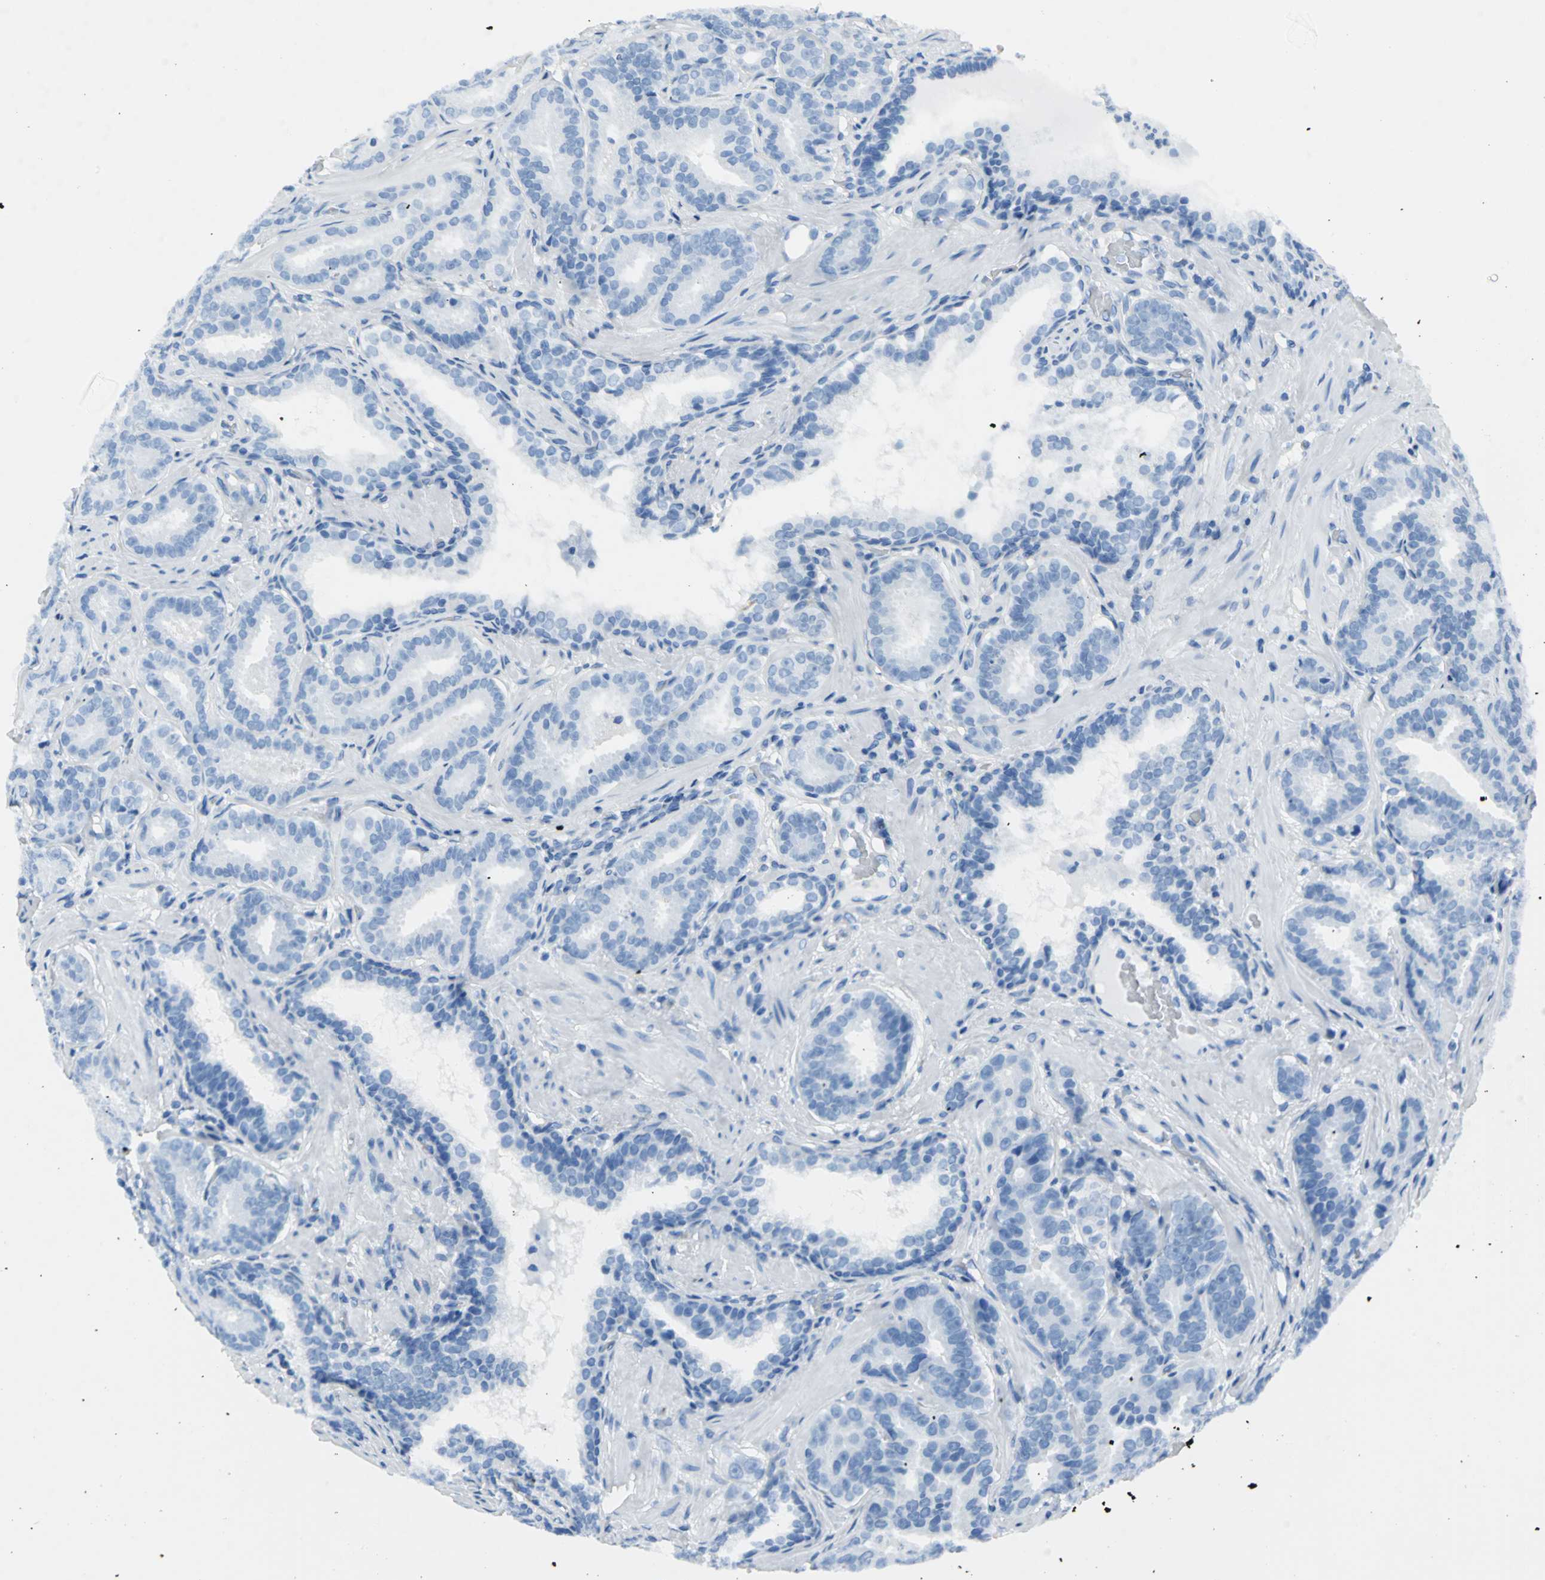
{"staining": {"intensity": "negative", "quantity": "none", "location": "none"}, "tissue": "prostate cancer", "cell_type": "Tumor cells", "image_type": "cancer", "snomed": [{"axis": "morphology", "description": "Adenocarcinoma, Low grade"}, {"axis": "topography", "description": "Prostate"}], "caption": "Prostate adenocarcinoma (low-grade) stained for a protein using immunohistochemistry (IHC) exhibits no staining tumor cells.", "gene": "MCM3", "patient": {"sex": "male", "age": 59}}